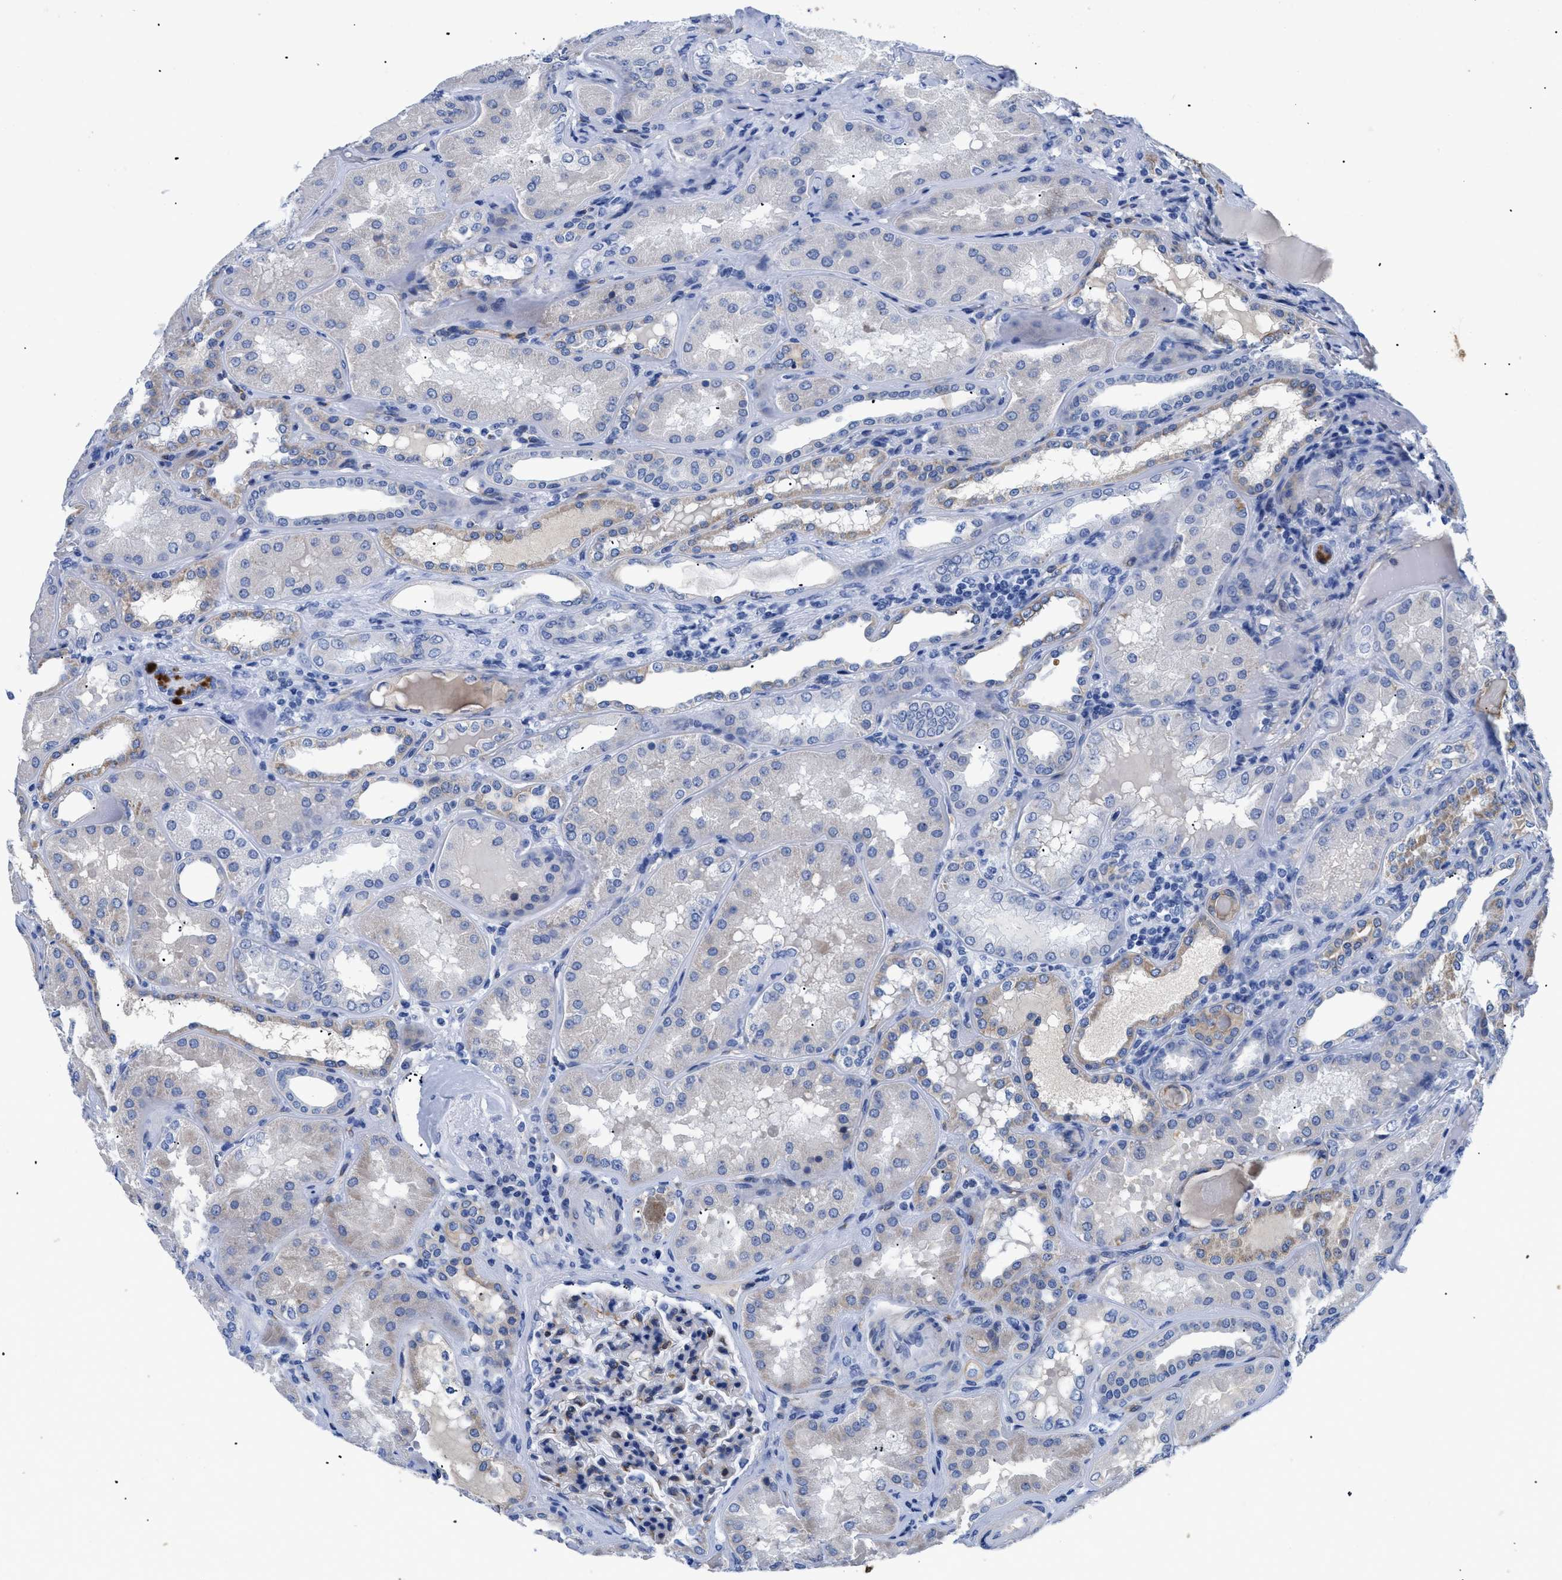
{"staining": {"intensity": "weak", "quantity": "<25%", "location": "cytoplasmic/membranous"}, "tissue": "kidney", "cell_type": "Cells in glomeruli", "image_type": "normal", "snomed": [{"axis": "morphology", "description": "Normal tissue, NOS"}, {"axis": "topography", "description": "Kidney"}], "caption": "Micrograph shows no significant protein positivity in cells in glomeruli of normal kidney. Nuclei are stained in blue.", "gene": "TMEM68", "patient": {"sex": "female", "age": 56}}